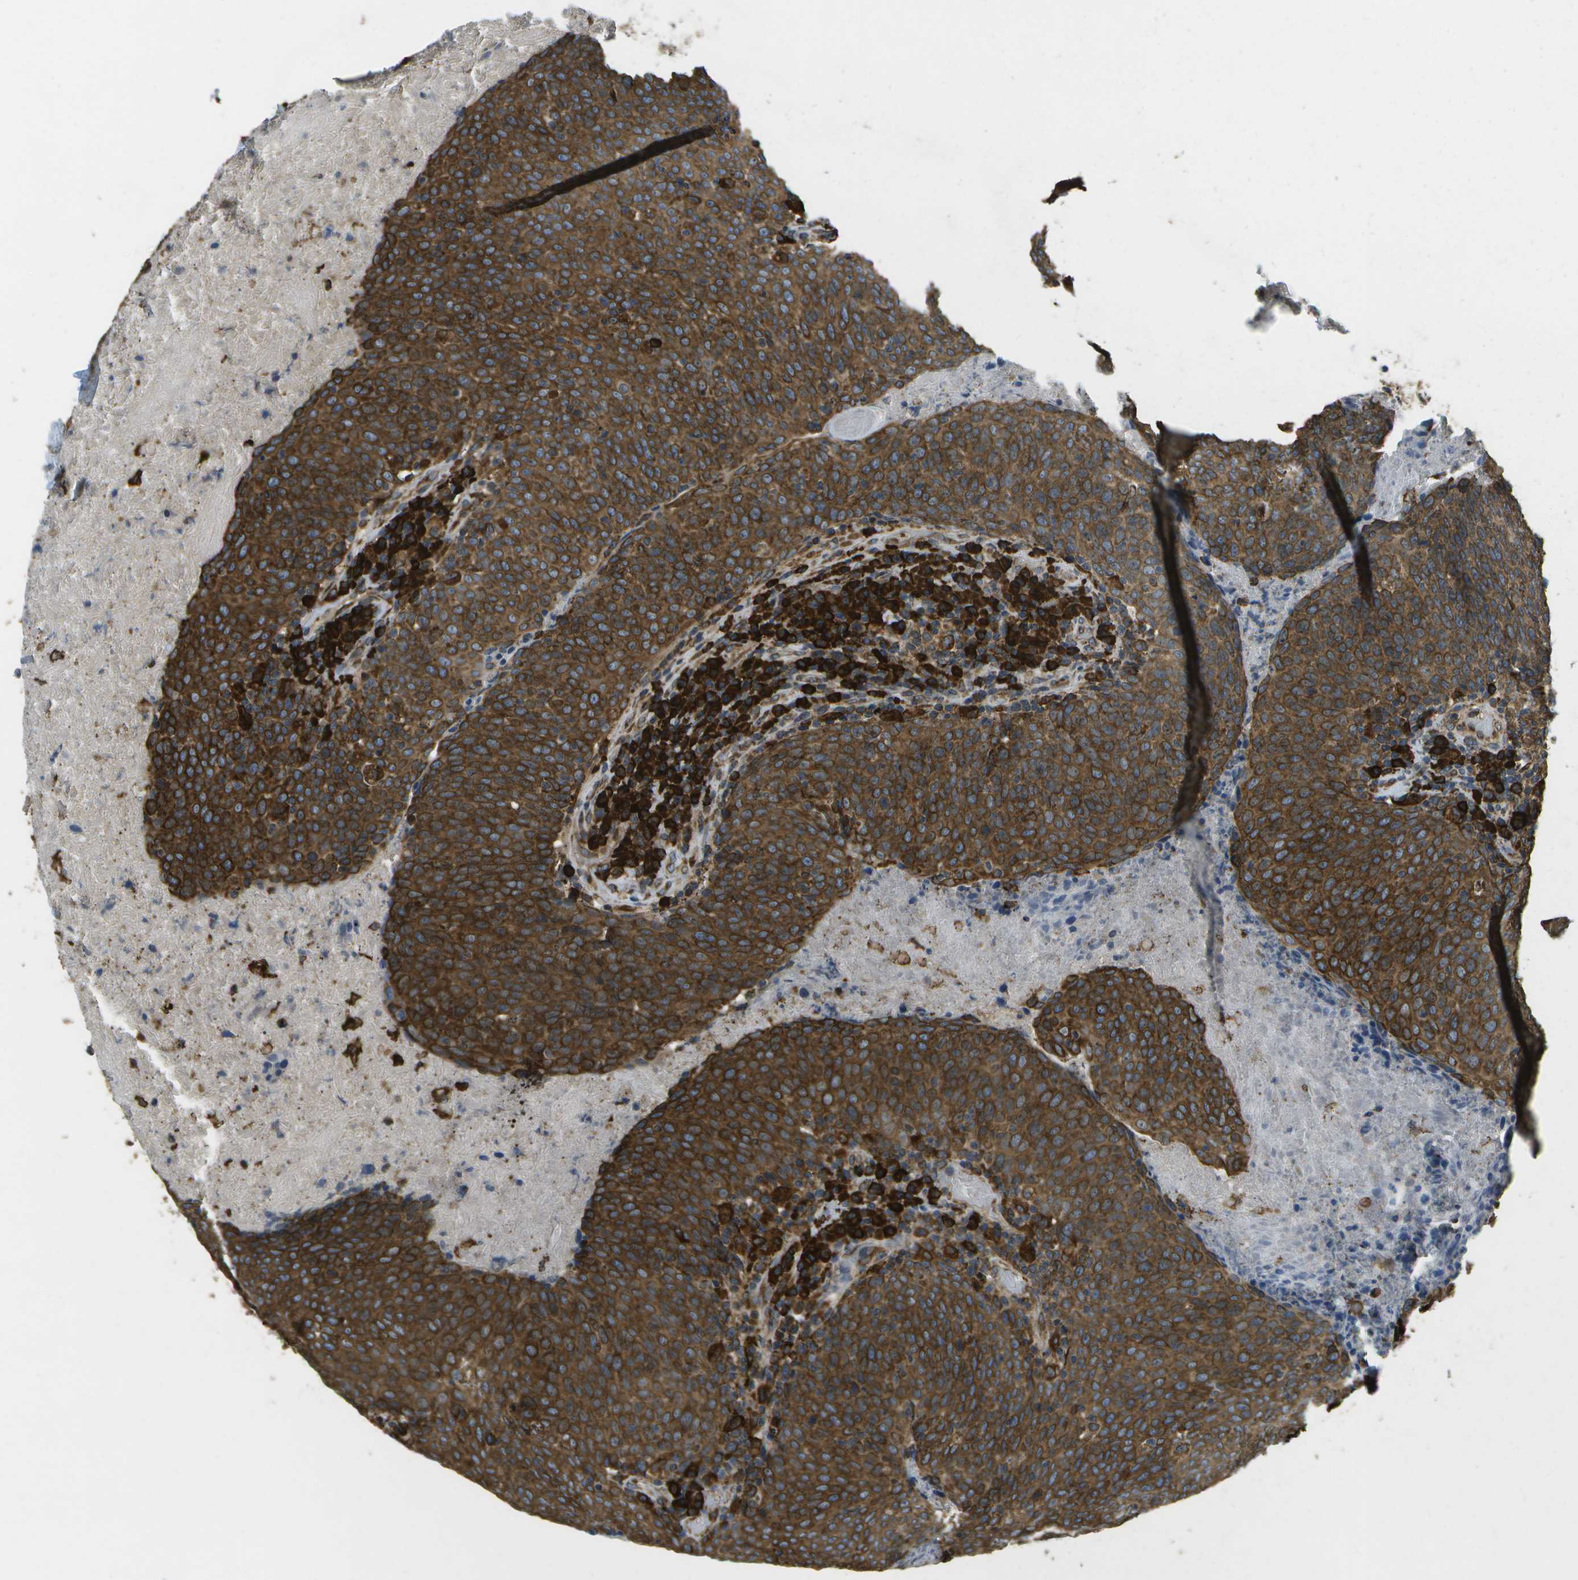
{"staining": {"intensity": "strong", "quantity": ">75%", "location": "cytoplasmic/membranous"}, "tissue": "head and neck cancer", "cell_type": "Tumor cells", "image_type": "cancer", "snomed": [{"axis": "morphology", "description": "Squamous cell carcinoma, NOS"}, {"axis": "morphology", "description": "Squamous cell carcinoma, metastatic, NOS"}, {"axis": "topography", "description": "Lymph node"}, {"axis": "topography", "description": "Head-Neck"}], "caption": "Human head and neck cancer stained for a protein (brown) shows strong cytoplasmic/membranous positive positivity in about >75% of tumor cells.", "gene": "PDIA4", "patient": {"sex": "male", "age": 62}}